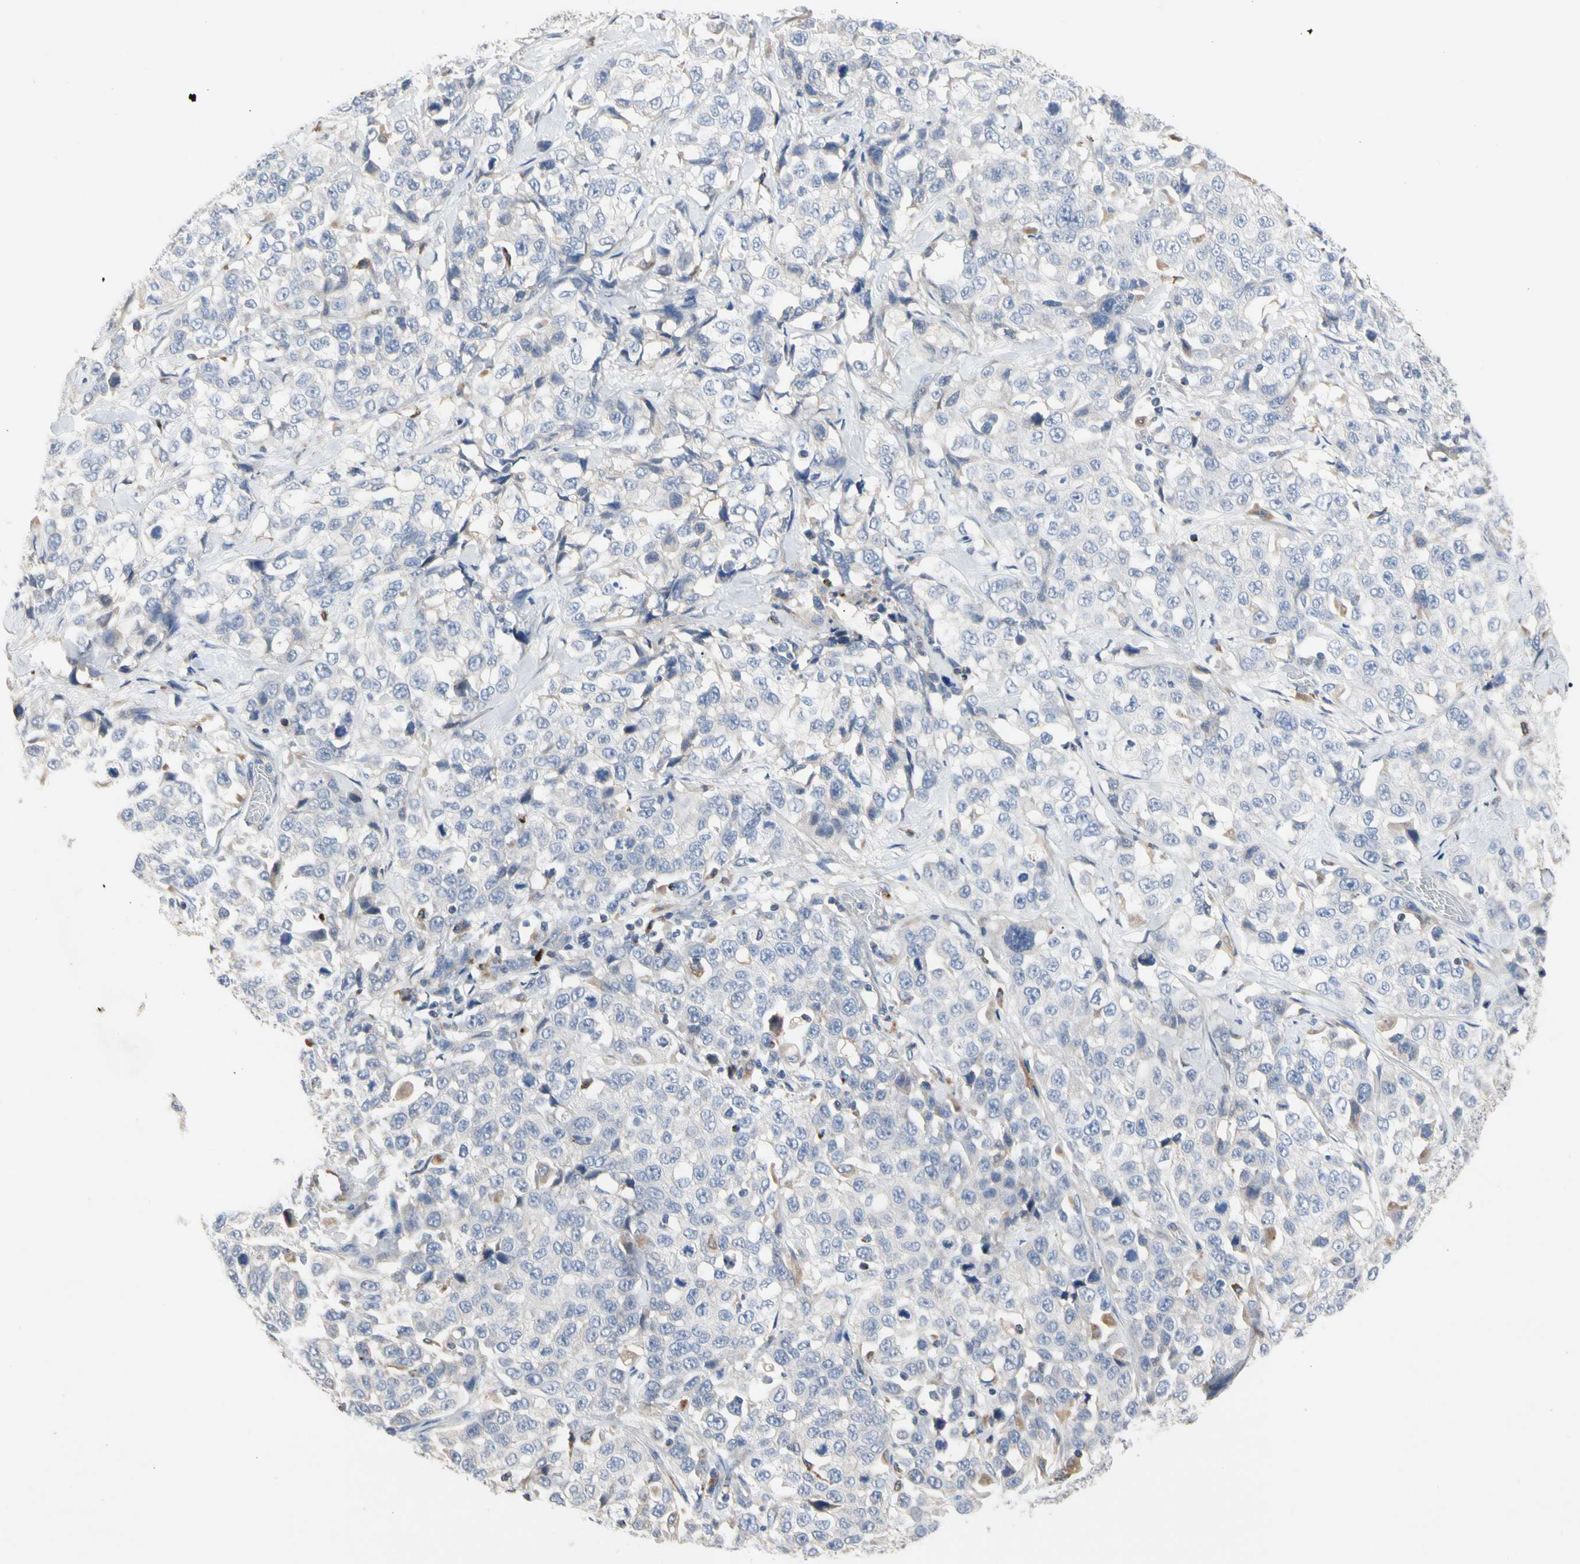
{"staining": {"intensity": "negative", "quantity": "none", "location": "none"}, "tissue": "stomach cancer", "cell_type": "Tumor cells", "image_type": "cancer", "snomed": [{"axis": "morphology", "description": "Normal tissue, NOS"}, {"axis": "morphology", "description": "Adenocarcinoma, NOS"}, {"axis": "topography", "description": "Stomach"}], "caption": "Immunohistochemical staining of human stomach adenocarcinoma shows no significant staining in tumor cells.", "gene": "ADA2", "patient": {"sex": "male", "age": 48}}